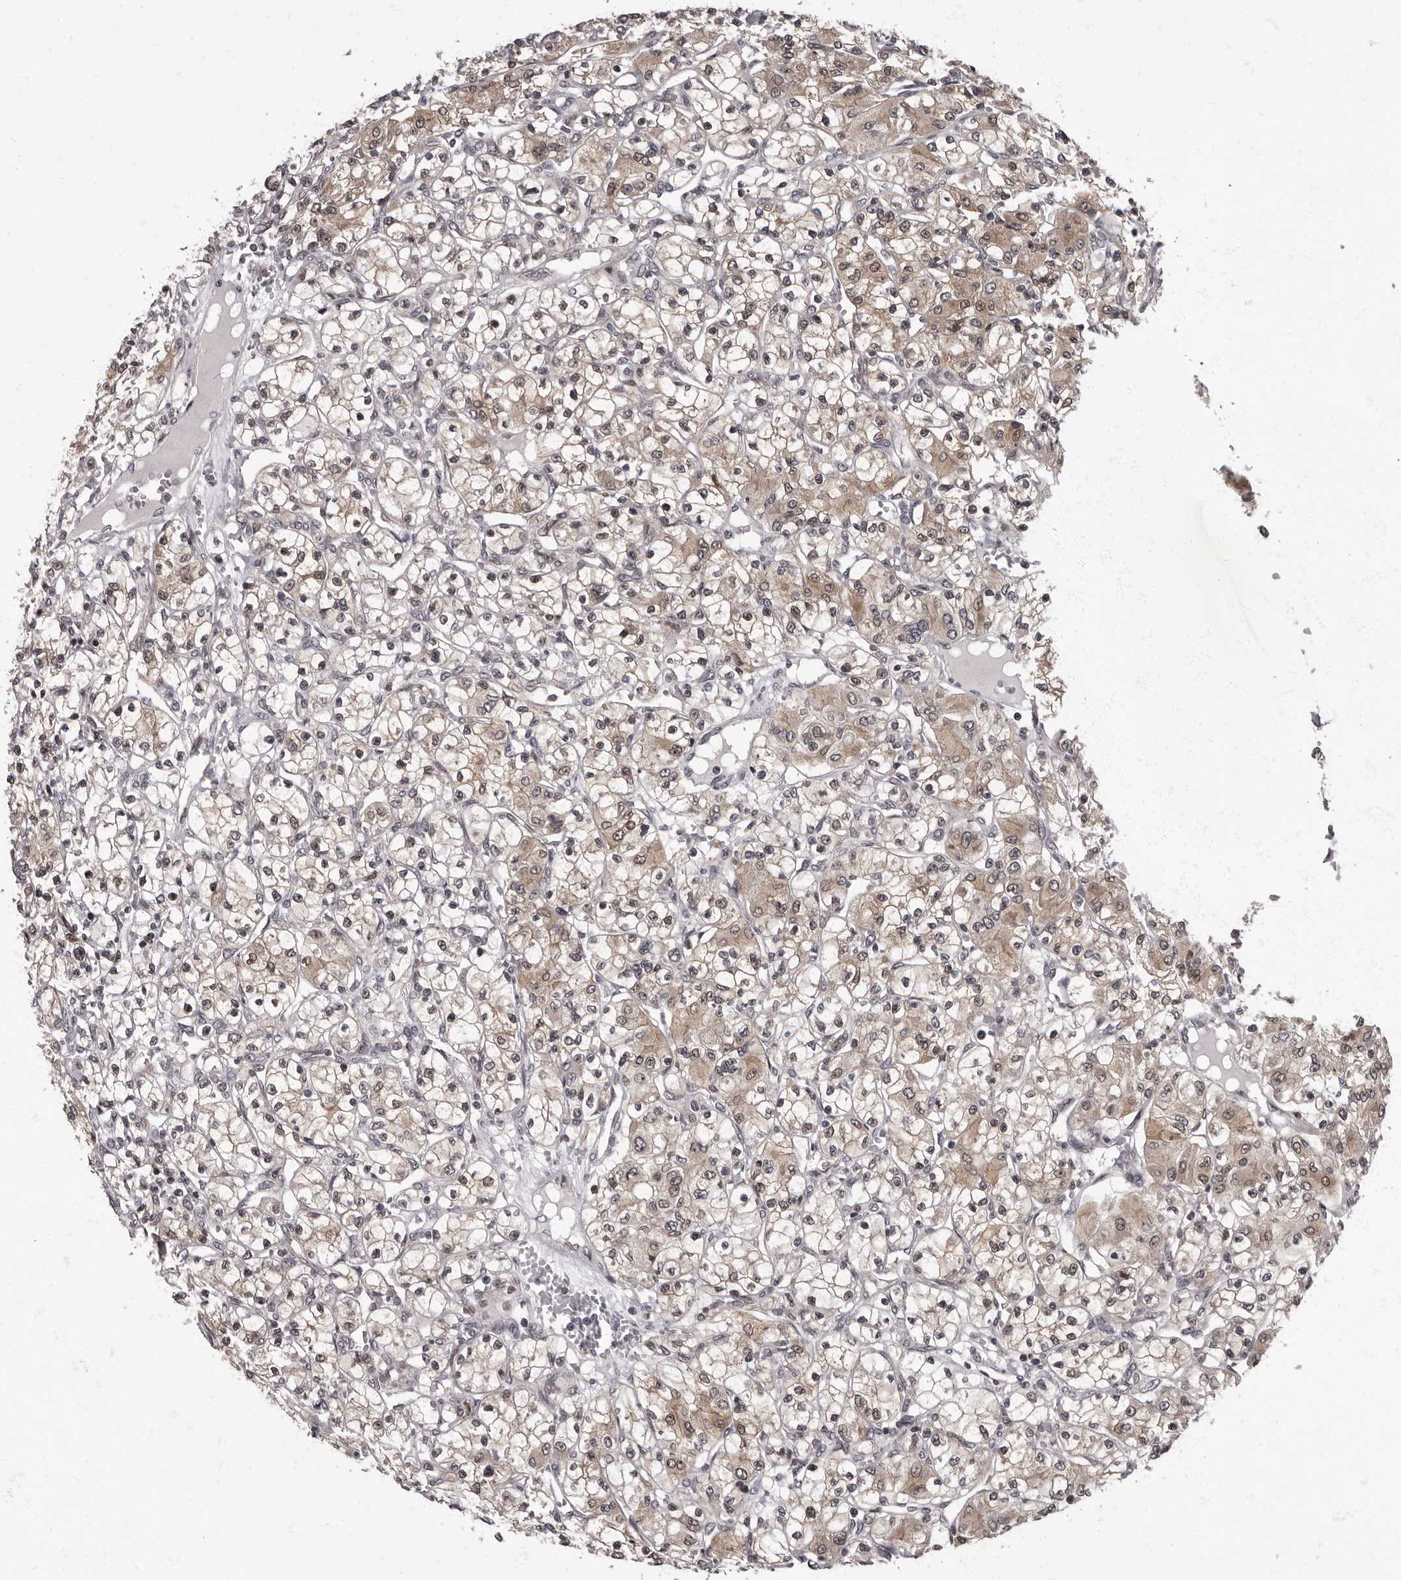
{"staining": {"intensity": "weak", "quantity": ">75%", "location": "cytoplasmic/membranous,nuclear"}, "tissue": "renal cancer", "cell_type": "Tumor cells", "image_type": "cancer", "snomed": [{"axis": "morphology", "description": "Adenocarcinoma, NOS"}, {"axis": "topography", "description": "Kidney"}], "caption": "A high-resolution photomicrograph shows IHC staining of renal cancer, which displays weak cytoplasmic/membranous and nuclear expression in approximately >75% of tumor cells. (Stains: DAB (3,3'-diaminobenzidine) in brown, nuclei in blue, Microscopy: brightfield microscopy at high magnification).", "gene": "C1orf50", "patient": {"sex": "female", "age": 59}}